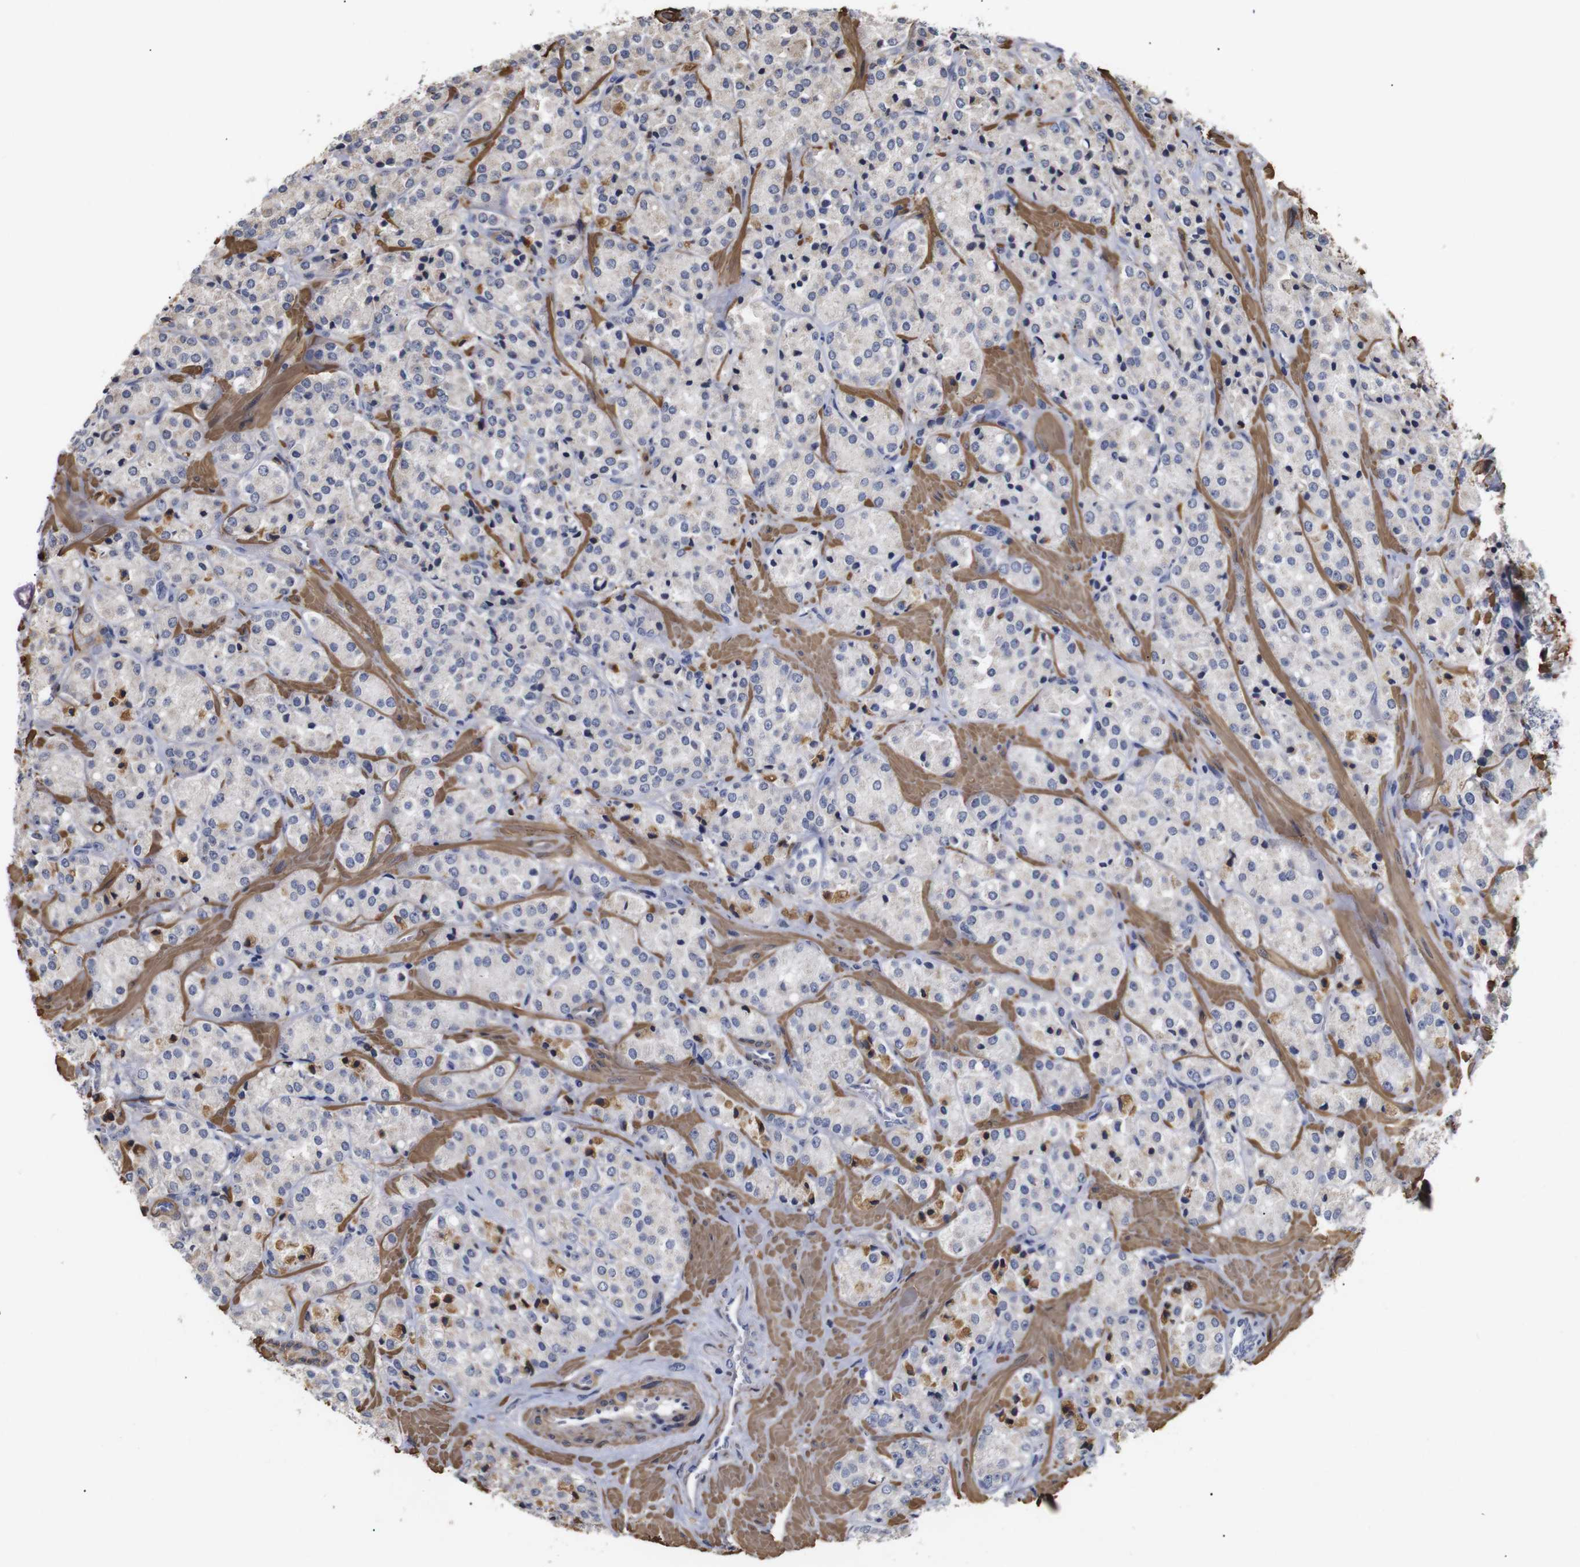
{"staining": {"intensity": "weak", "quantity": "25%-75%", "location": "cytoplasmic/membranous"}, "tissue": "prostate cancer", "cell_type": "Tumor cells", "image_type": "cancer", "snomed": [{"axis": "morphology", "description": "Adenocarcinoma, High grade"}, {"axis": "topography", "description": "Prostate"}], "caption": "Immunohistochemistry of prostate cancer displays low levels of weak cytoplasmic/membranous positivity in about 25%-75% of tumor cells.", "gene": "PDLIM5", "patient": {"sex": "male", "age": 64}}